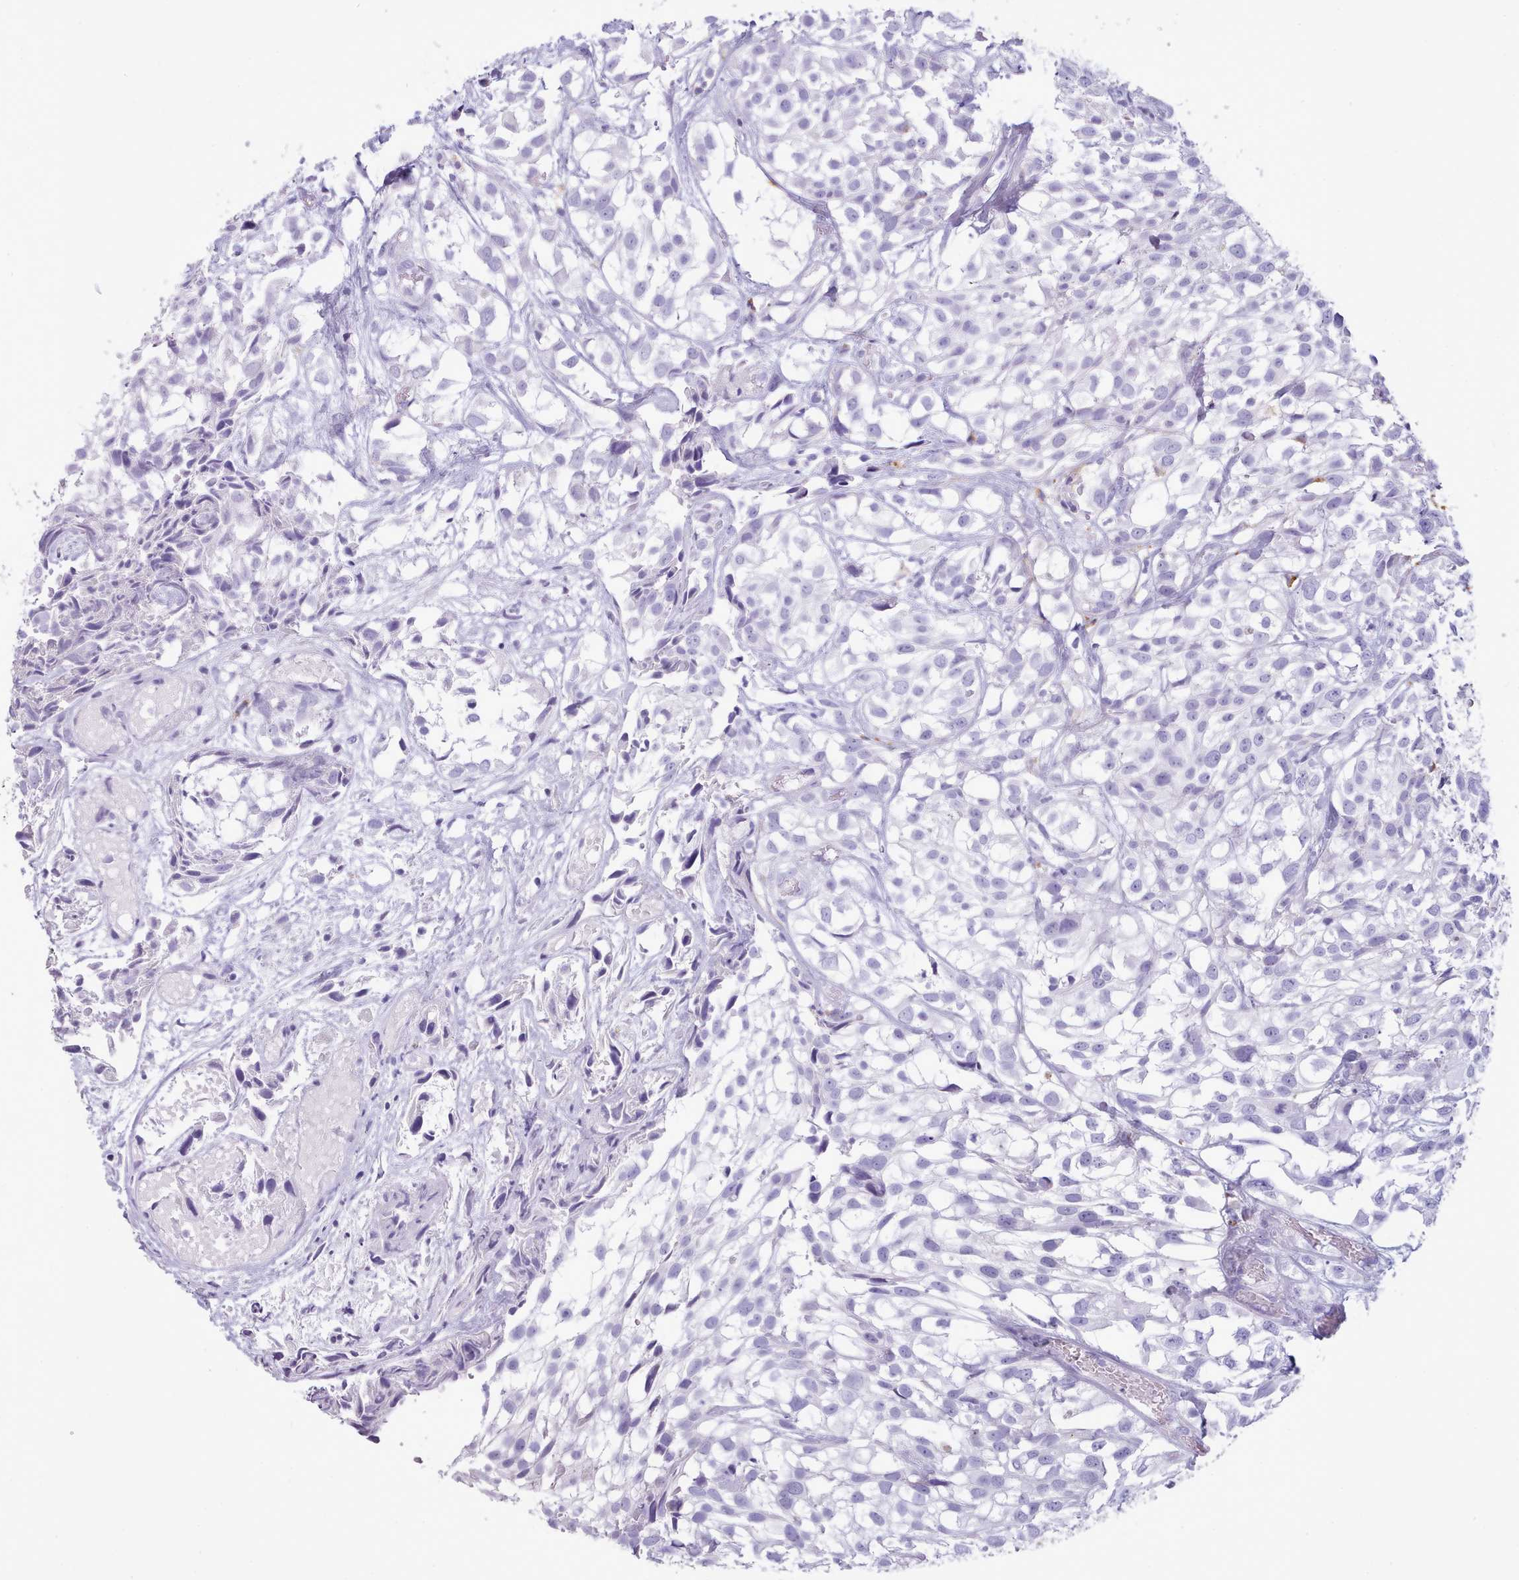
{"staining": {"intensity": "negative", "quantity": "none", "location": "none"}, "tissue": "urothelial cancer", "cell_type": "Tumor cells", "image_type": "cancer", "snomed": [{"axis": "morphology", "description": "Urothelial carcinoma, High grade"}, {"axis": "topography", "description": "Urinary bladder"}], "caption": "This is an immunohistochemistry (IHC) histopathology image of human high-grade urothelial carcinoma. There is no staining in tumor cells.", "gene": "GAA", "patient": {"sex": "male", "age": 56}}